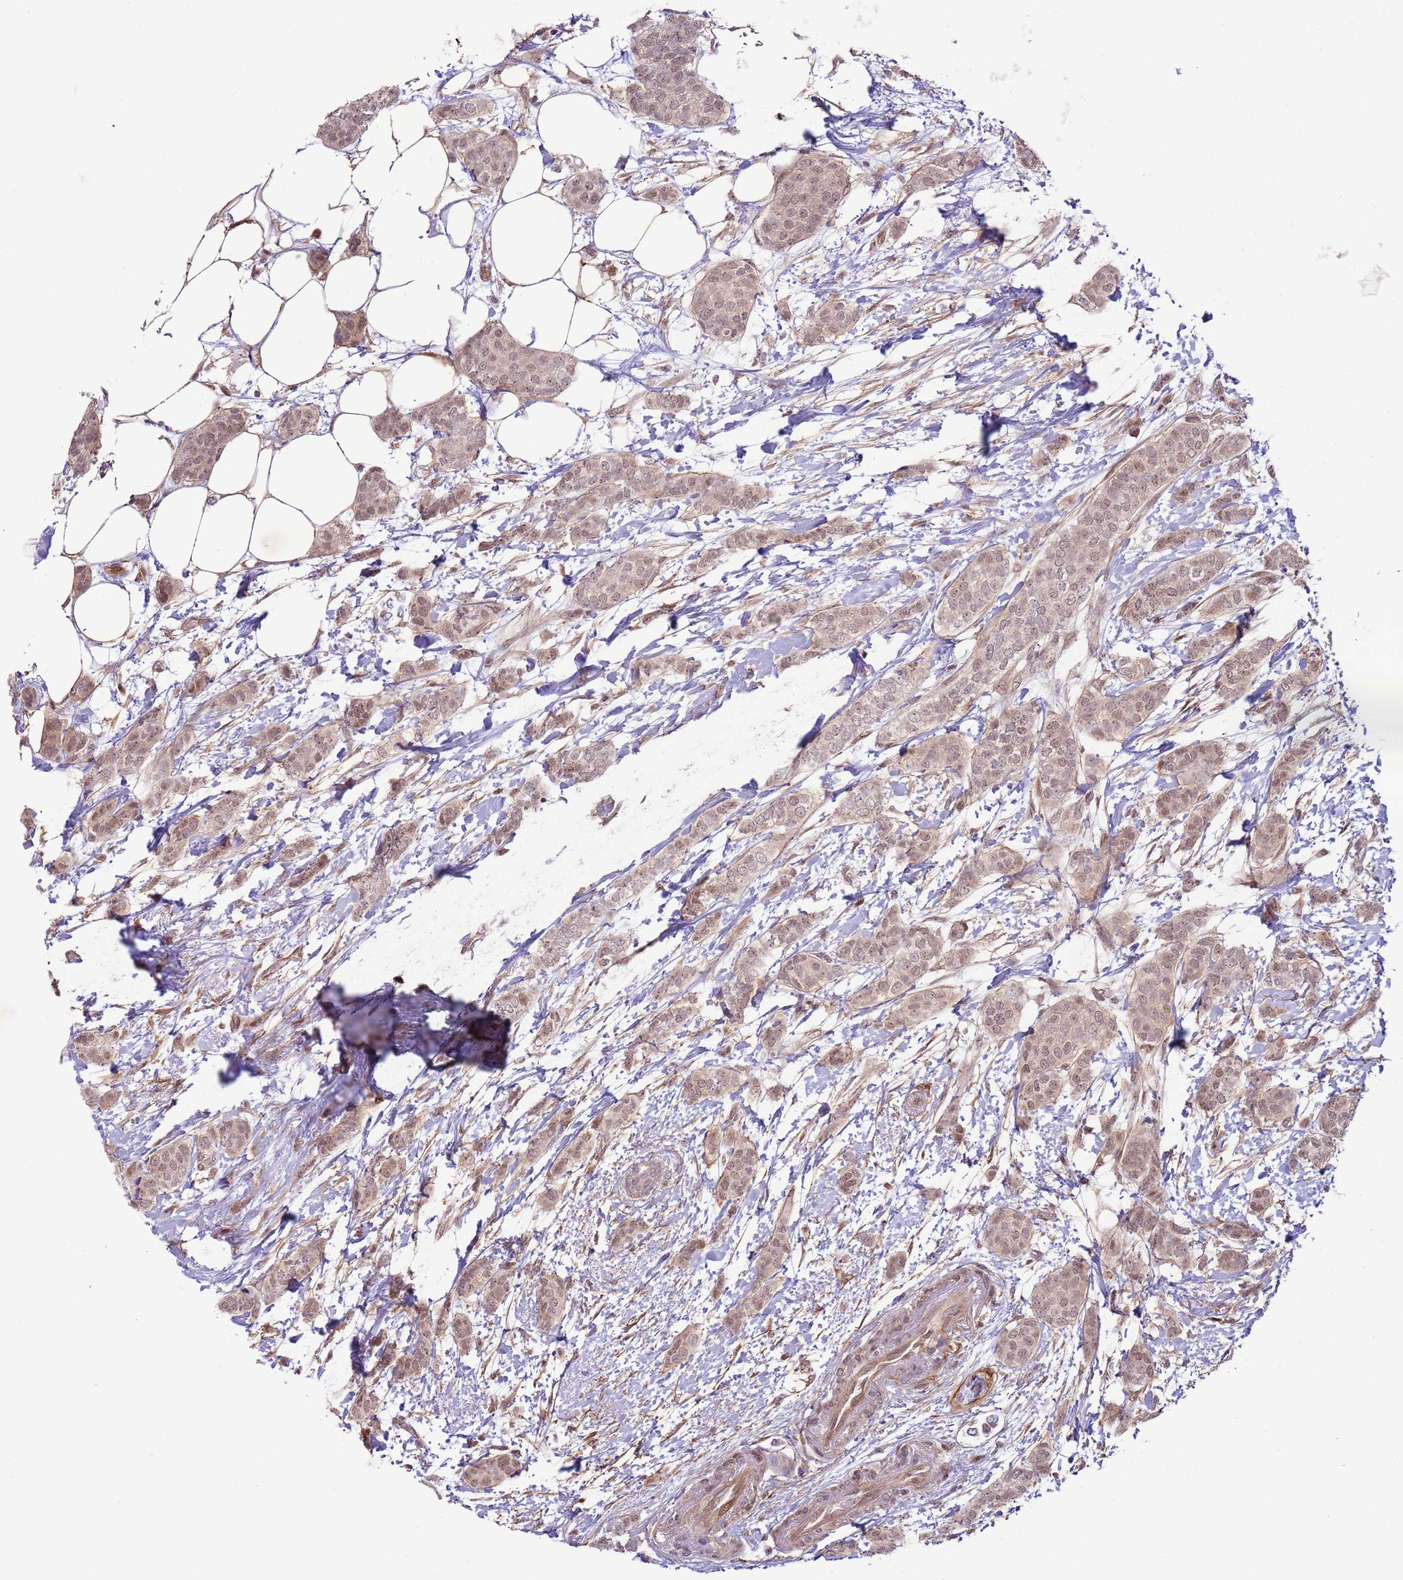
{"staining": {"intensity": "weak", "quantity": ">75%", "location": "cytoplasmic/membranous,nuclear"}, "tissue": "breast cancer", "cell_type": "Tumor cells", "image_type": "cancer", "snomed": [{"axis": "morphology", "description": "Duct carcinoma"}, {"axis": "topography", "description": "Breast"}], "caption": "Breast cancer (infiltrating ductal carcinoma) tissue reveals weak cytoplasmic/membranous and nuclear expression in about >75% of tumor cells, visualized by immunohistochemistry.", "gene": "DCAF4", "patient": {"sex": "female", "age": 72}}